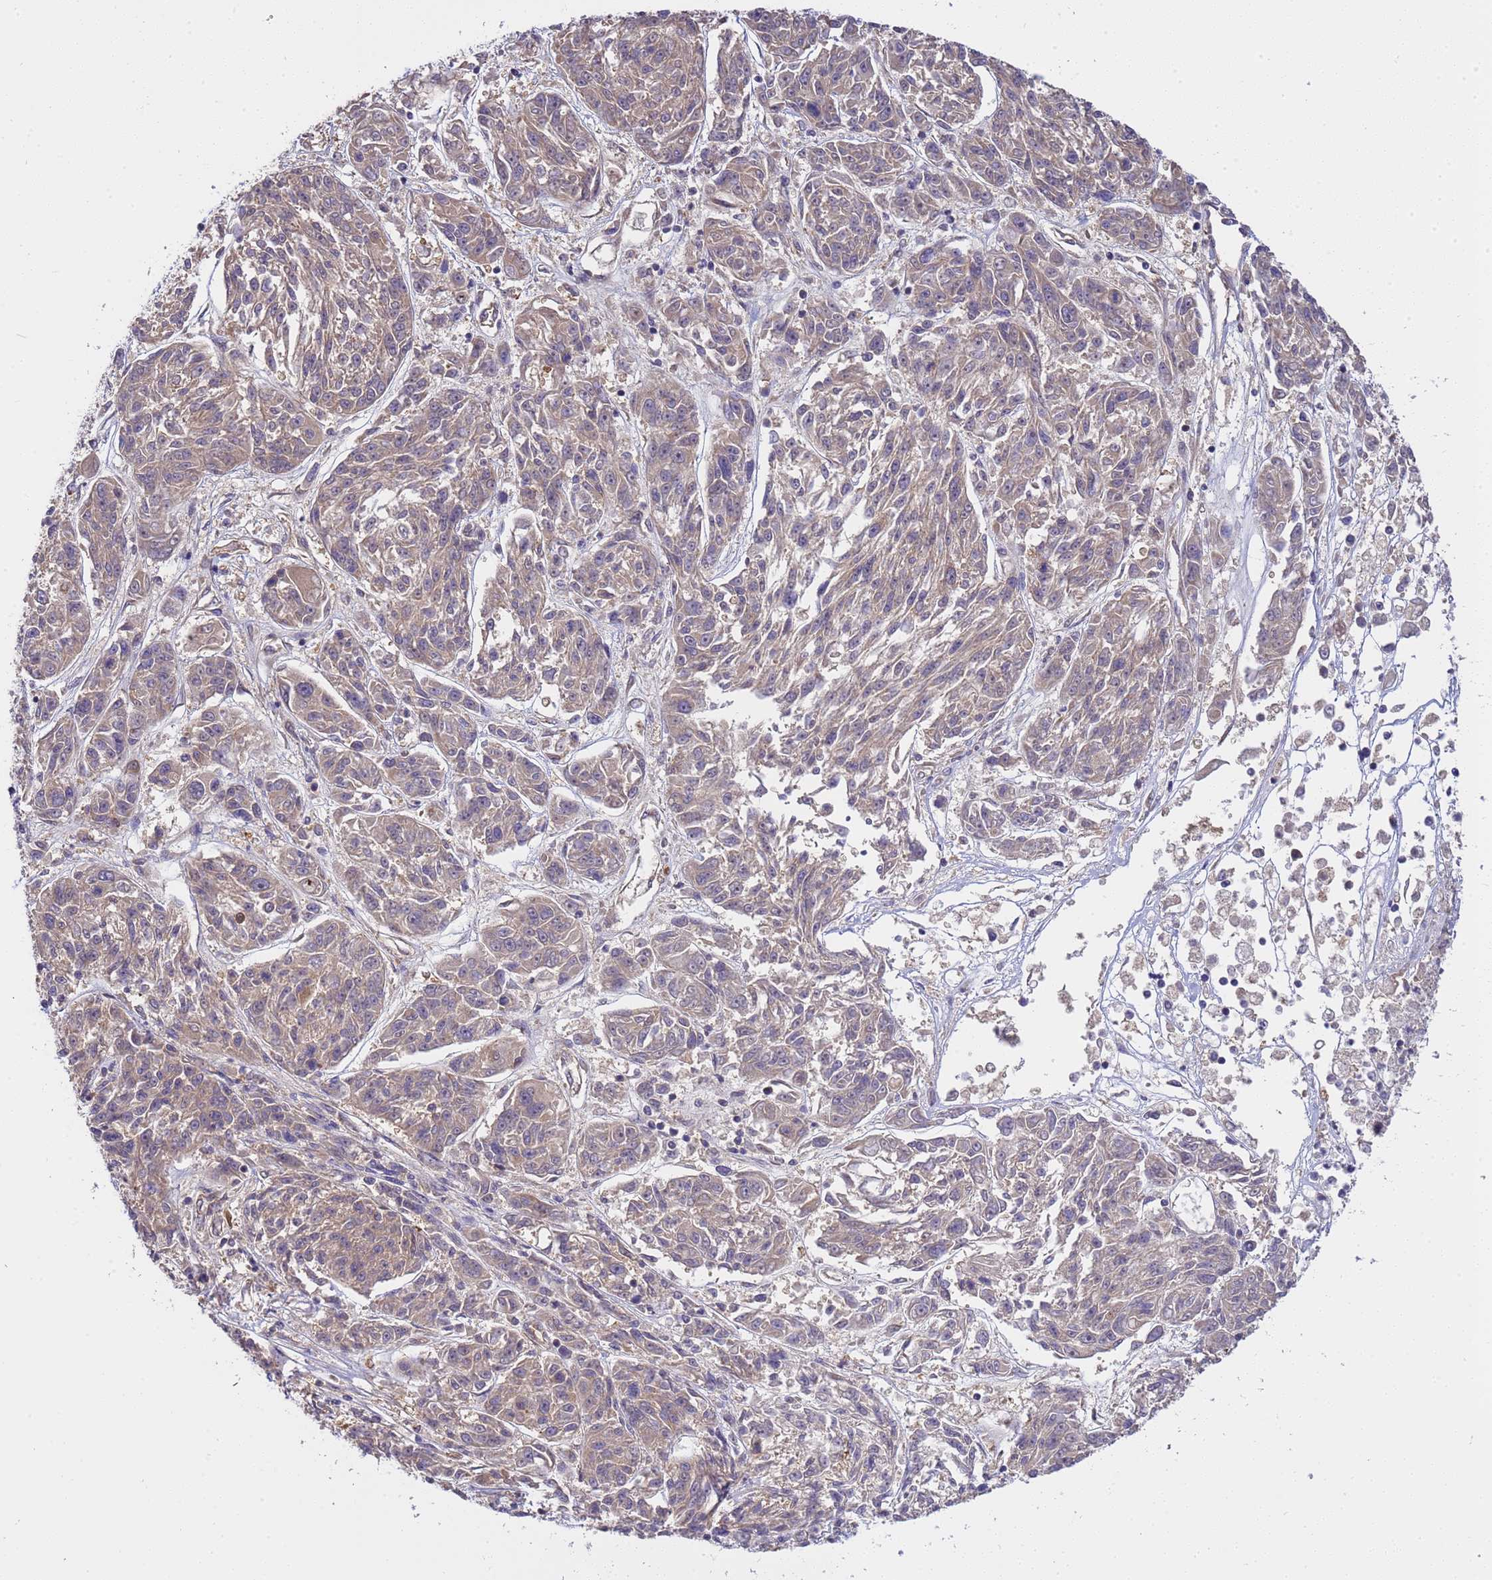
{"staining": {"intensity": "weak", "quantity": "25%-75%", "location": "cytoplasmic/membranous"}, "tissue": "melanoma", "cell_type": "Tumor cells", "image_type": "cancer", "snomed": [{"axis": "morphology", "description": "Malignant melanoma, NOS"}, {"axis": "topography", "description": "Skin"}], "caption": "Malignant melanoma tissue demonstrates weak cytoplasmic/membranous staining in approximately 25%-75% of tumor cells", "gene": "SMCO3", "patient": {"sex": "male", "age": 53}}